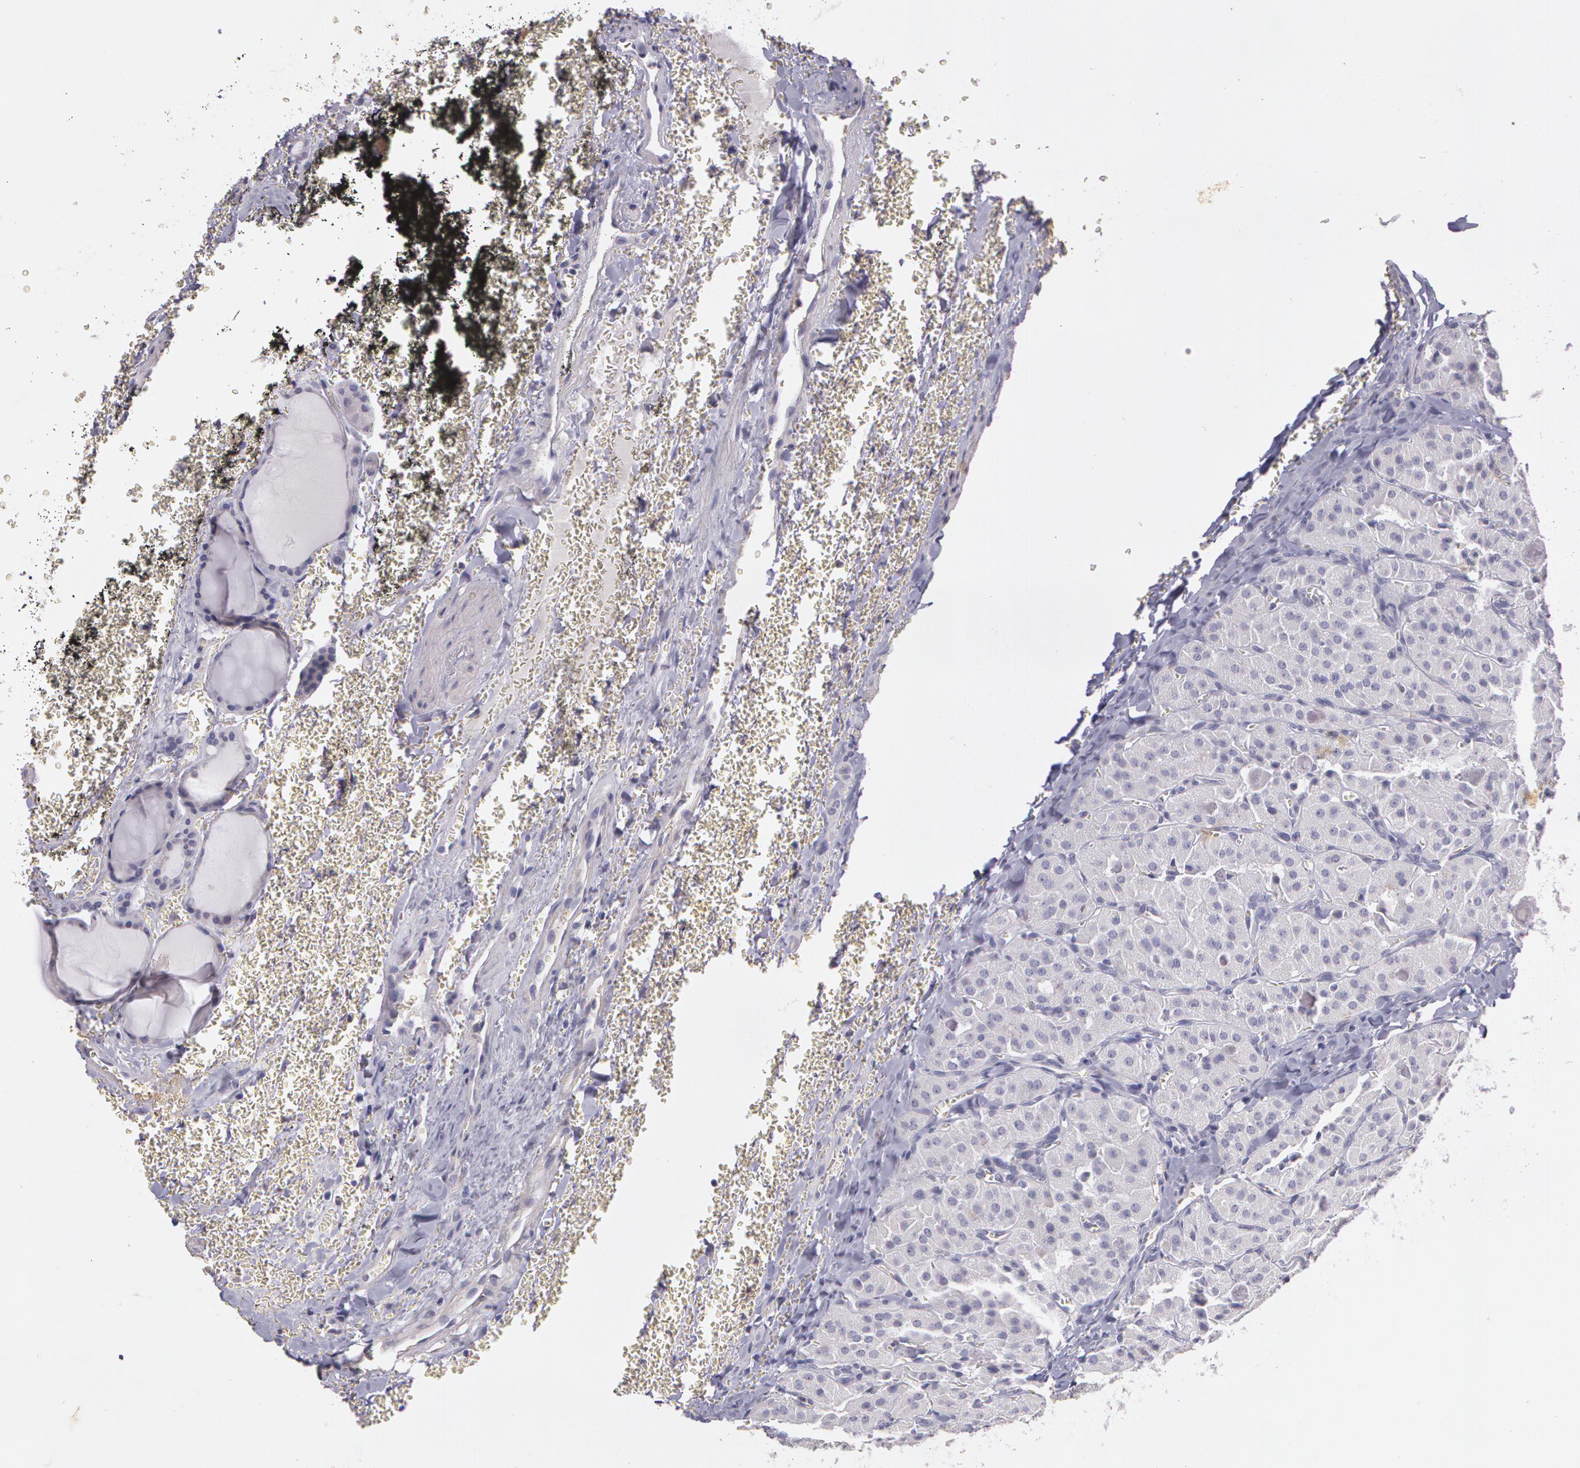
{"staining": {"intensity": "negative", "quantity": "none", "location": "none"}, "tissue": "thyroid cancer", "cell_type": "Tumor cells", "image_type": "cancer", "snomed": [{"axis": "morphology", "description": "Carcinoma, NOS"}, {"axis": "topography", "description": "Thyroid gland"}], "caption": "Immunohistochemical staining of human carcinoma (thyroid) displays no significant expression in tumor cells. The staining was performed using DAB to visualize the protein expression in brown, while the nuclei were stained in blue with hematoxylin (Magnification: 20x).", "gene": "G2E3", "patient": {"sex": "male", "age": 76}}